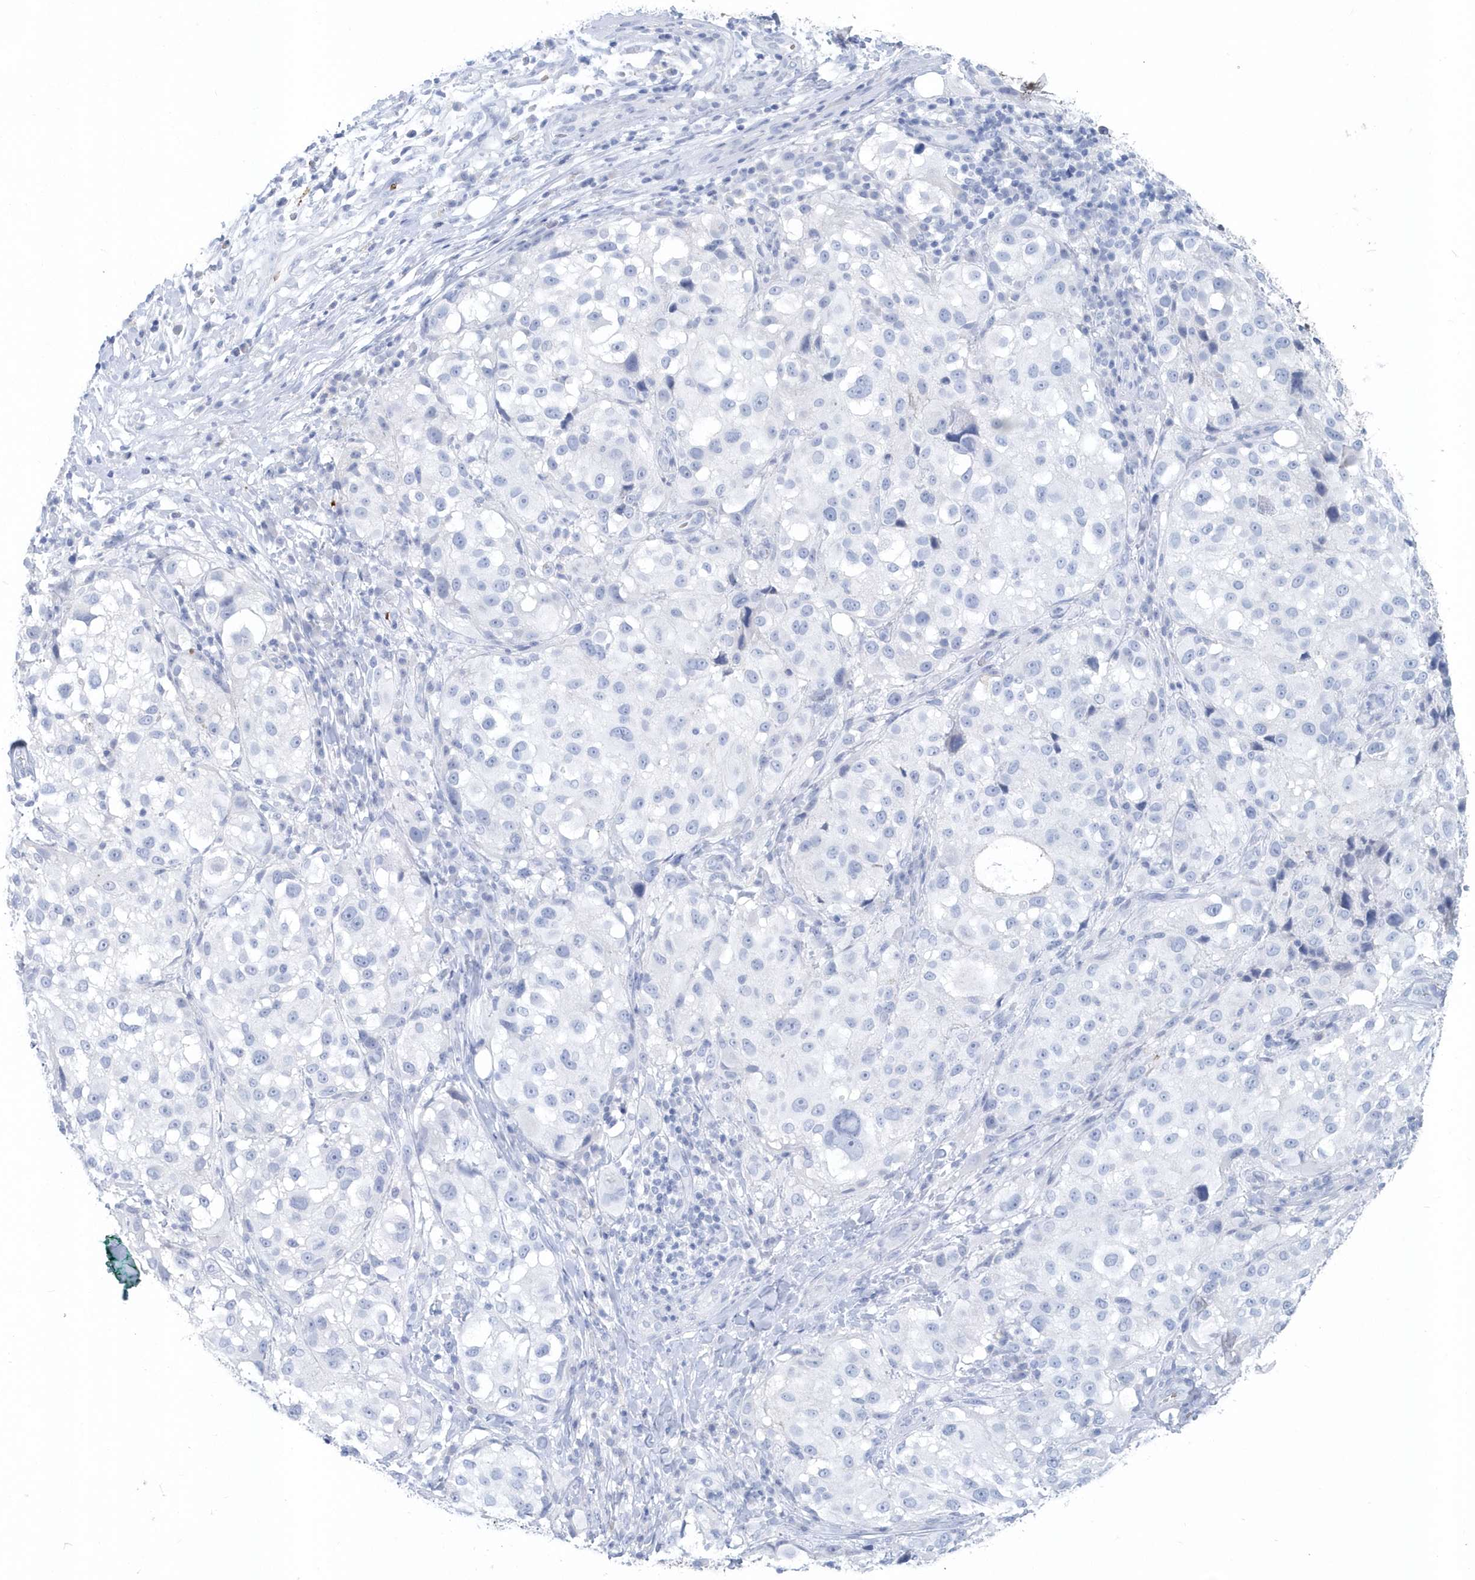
{"staining": {"intensity": "negative", "quantity": "none", "location": "none"}, "tissue": "melanoma", "cell_type": "Tumor cells", "image_type": "cancer", "snomed": [{"axis": "morphology", "description": "Necrosis, NOS"}, {"axis": "morphology", "description": "Malignant melanoma, NOS"}, {"axis": "topography", "description": "Skin"}], "caption": "Protein analysis of malignant melanoma demonstrates no significant expression in tumor cells.", "gene": "HBA2", "patient": {"sex": "female", "age": 87}}